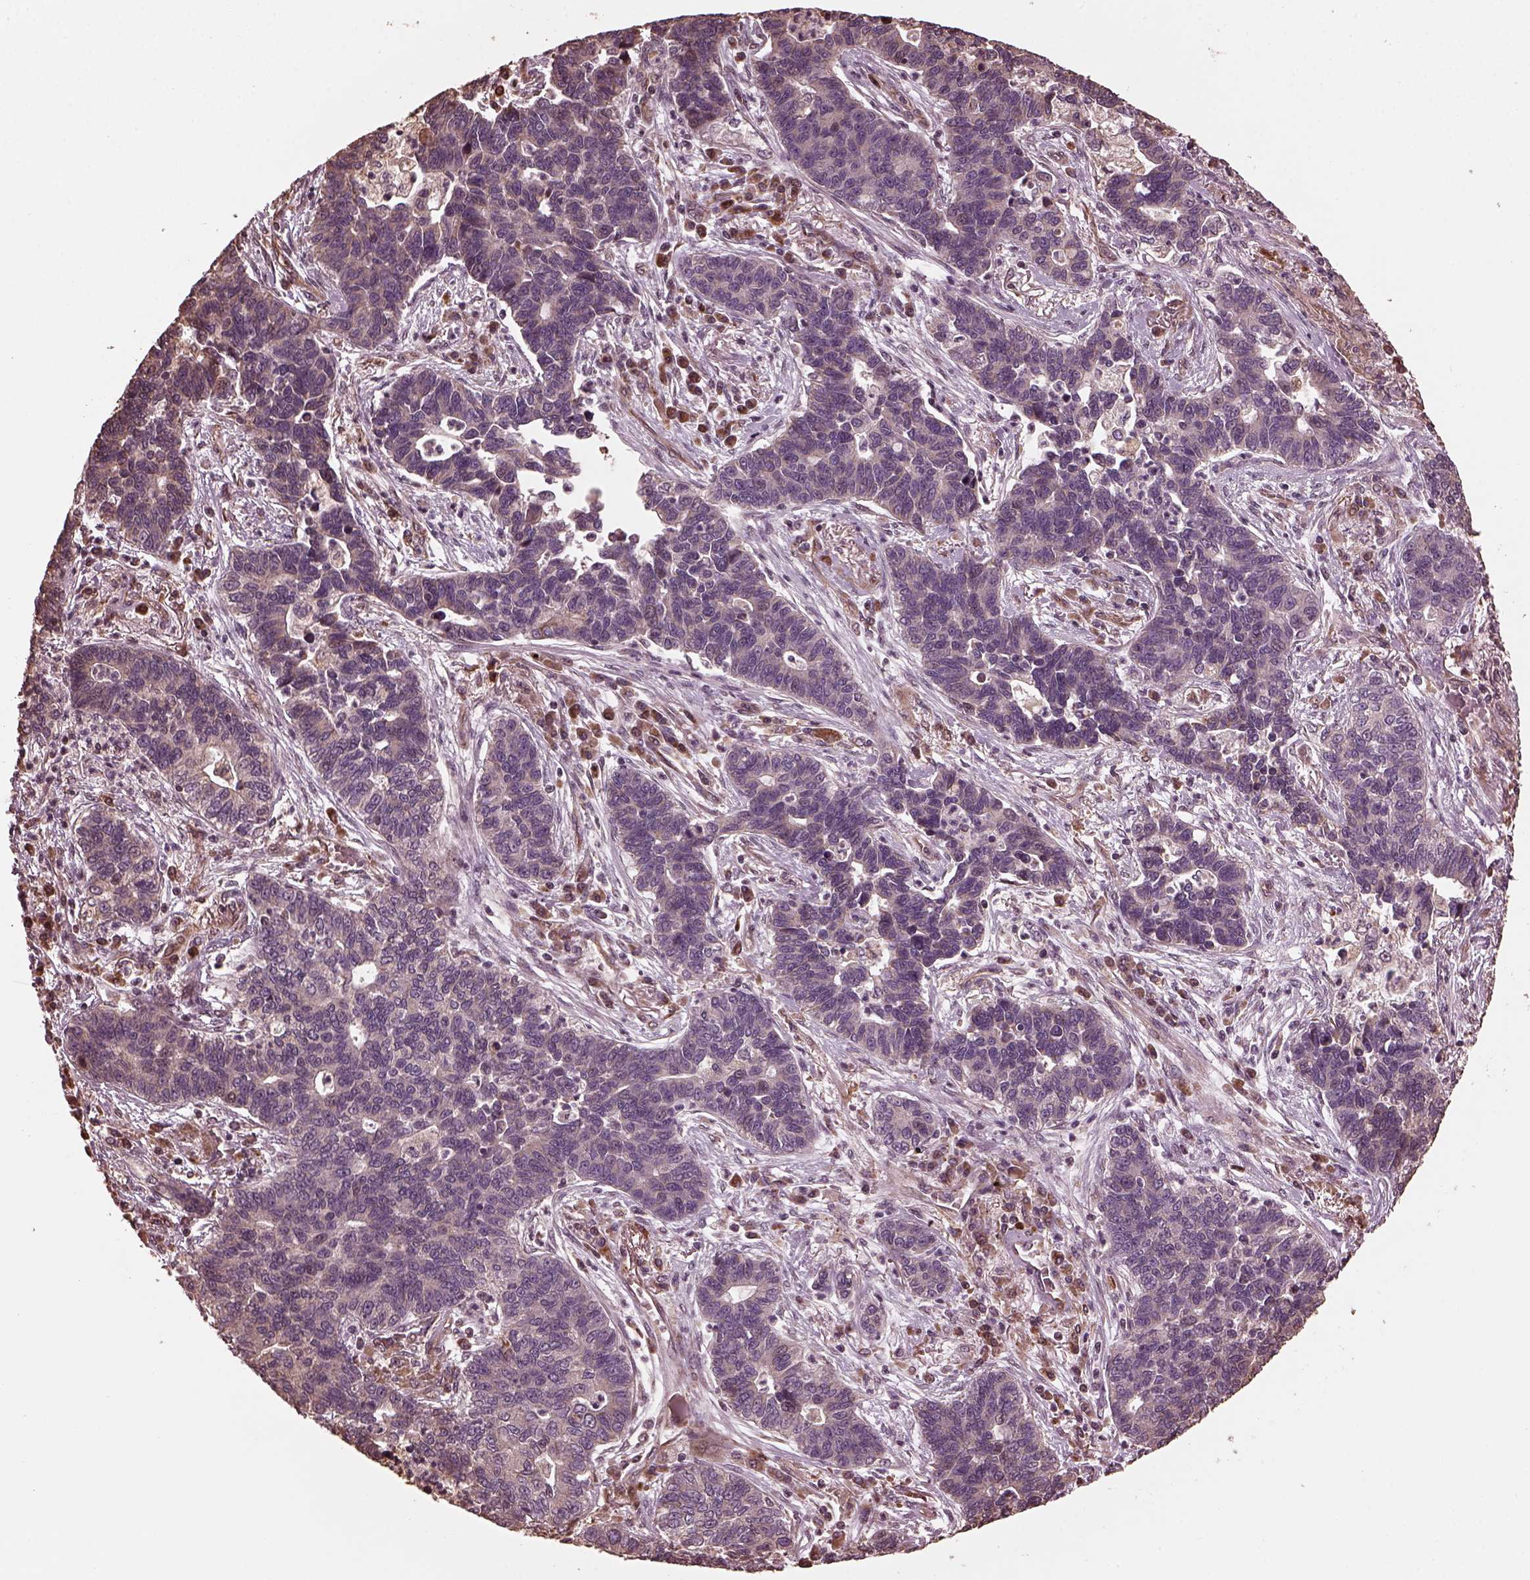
{"staining": {"intensity": "negative", "quantity": "none", "location": "none"}, "tissue": "lung cancer", "cell_type": "Tumor cells", "image_type": "cancer", "snomed": [{"axis": "morphology", "description": "Adenocarcinoma, NOS"}, {"axis": "topography", "description": "Lung"}], "caption": "IHC image of lung cancer stained for a protein (brown), which demonstrates no staining in tumor cells.", "gene": "GTPBP1", "patient": {"sex": "female", "age": 57}}